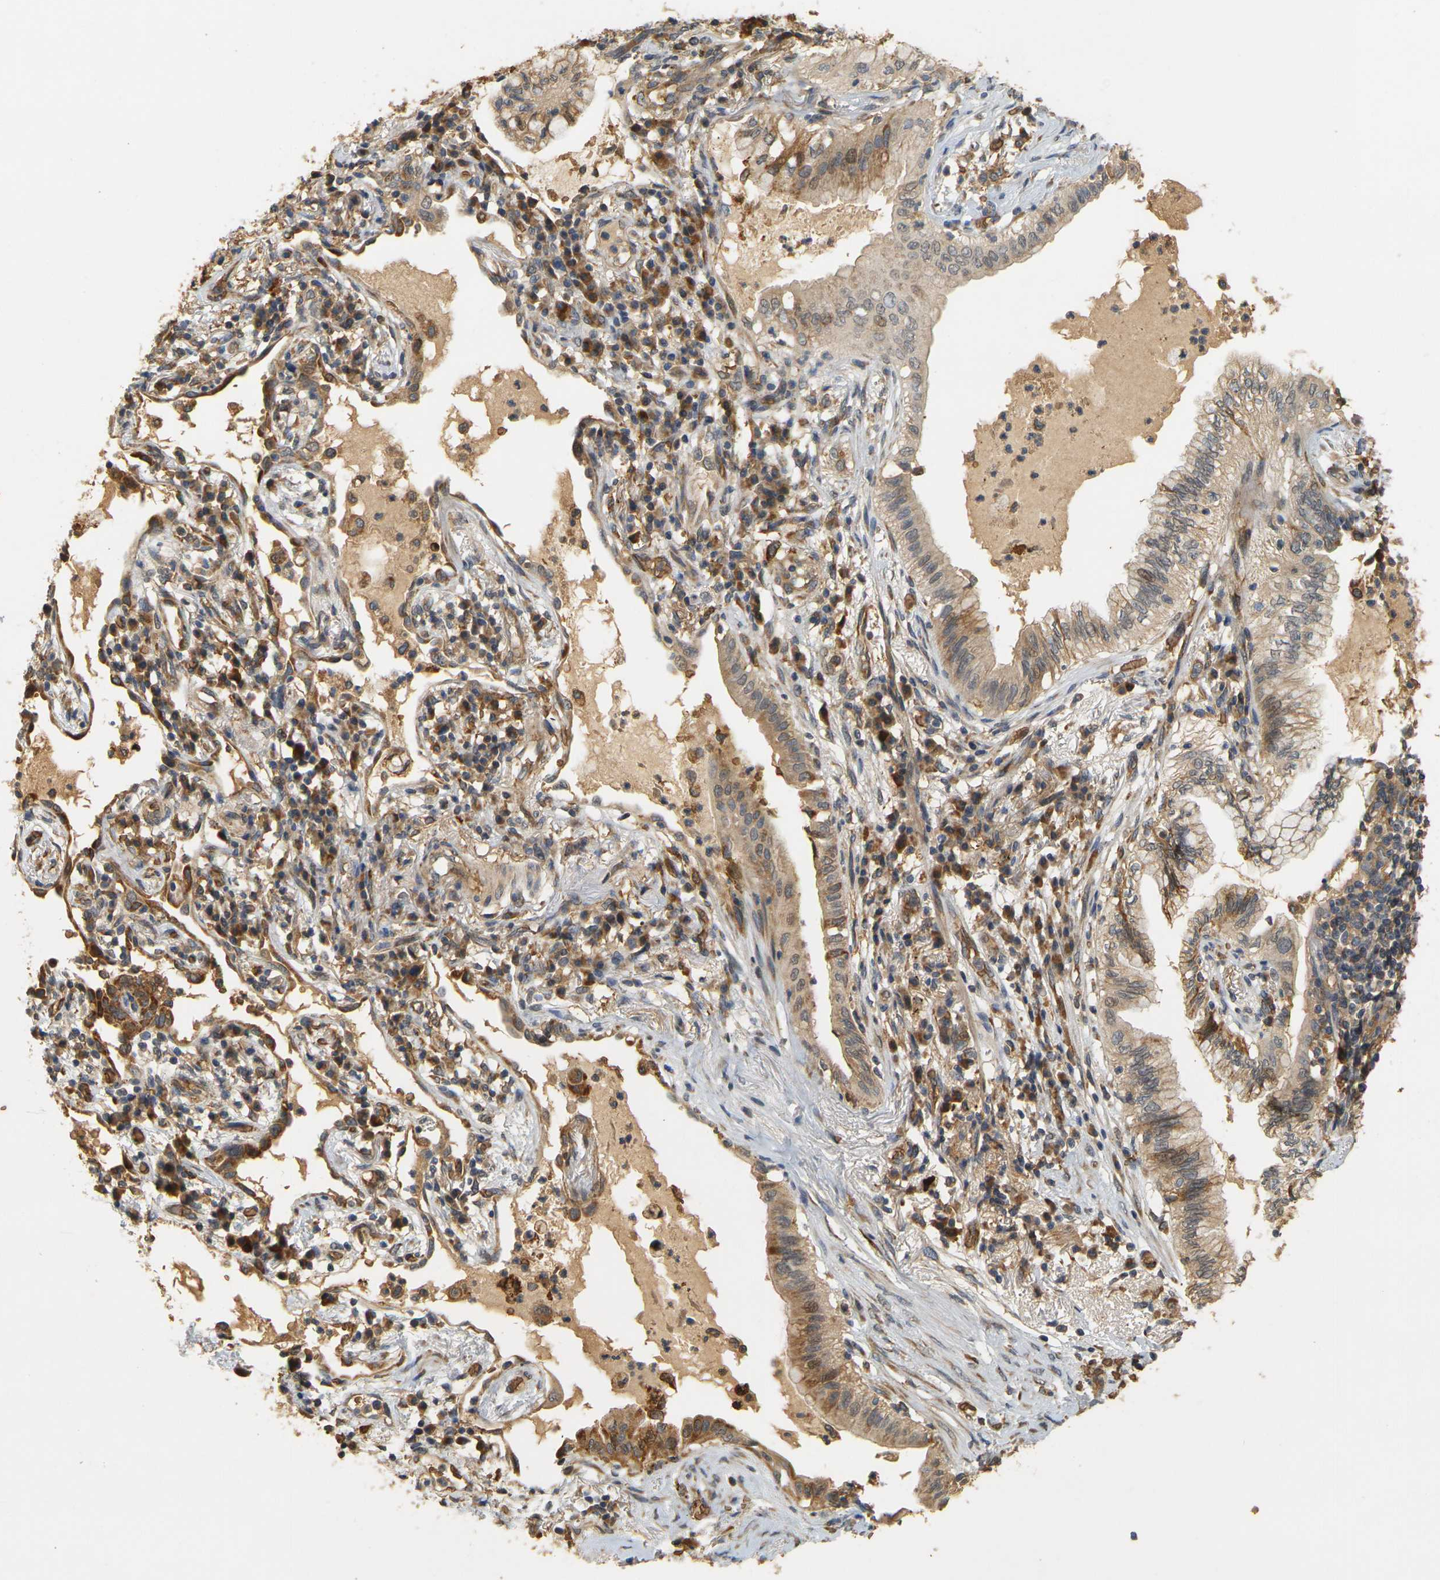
{"staining": {"intensity": "weak", "quantity": ">75%", "location": "cytoplasmic/membranous"}, "tissue": "lung cancer", "cell_type": "Tumor cells", "image_type": "cancer", "snomed": [{"axis": "morphology", "description": "Adenocarcinoma, NOS"}, {"axis": "topography", "description": "Lung"}], "caption": "A brown stain labels weak cytoplasmic/membranous expression of a protein in human adenocarcinoma (lung) tumor cells.", "gene": "MEGF9", "patient": {"sex": "female", "age": 70}}